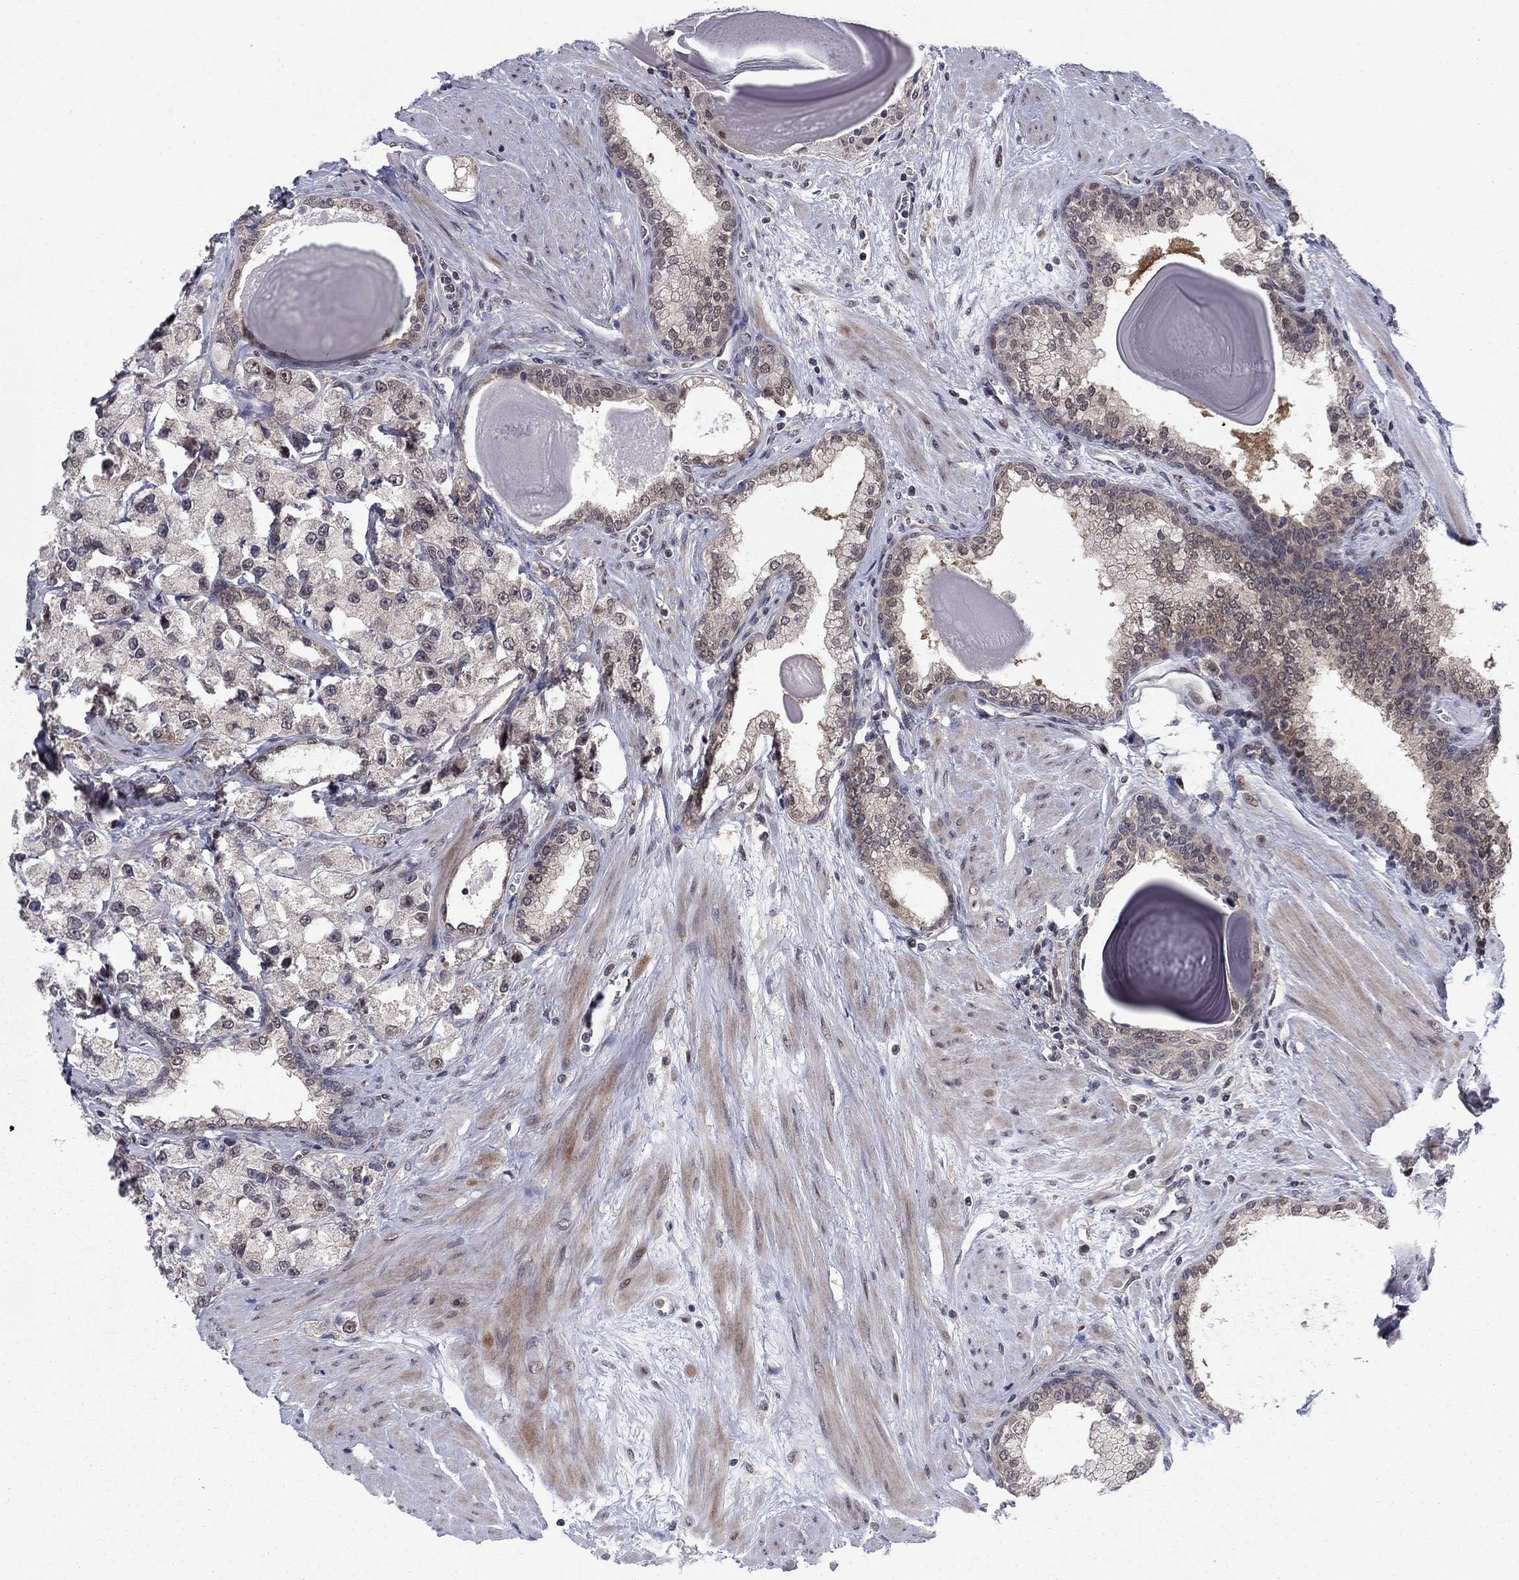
{"staining": {"intensity": "negative", "quantity": "none", "location": "none"}, "tissue": "prostate cancer", "cell_type": "Tumor cells", "image_type": "cancer", "snomed": [{"axis": "morphology", "description": "Adenocarcinoma, NOS"}, {"axis": "topography", "description": "Prostate and seminal vesicle, NOS"}, {"axis": "topography", "description": "Prostate"}], "caption": "Immunohistochemistry image of prostate cancer stained for a protein (brown), which shows no staining in tumor cells.", "gene": "PSMC1", "patient": {"sex": "male", "age": 64}}